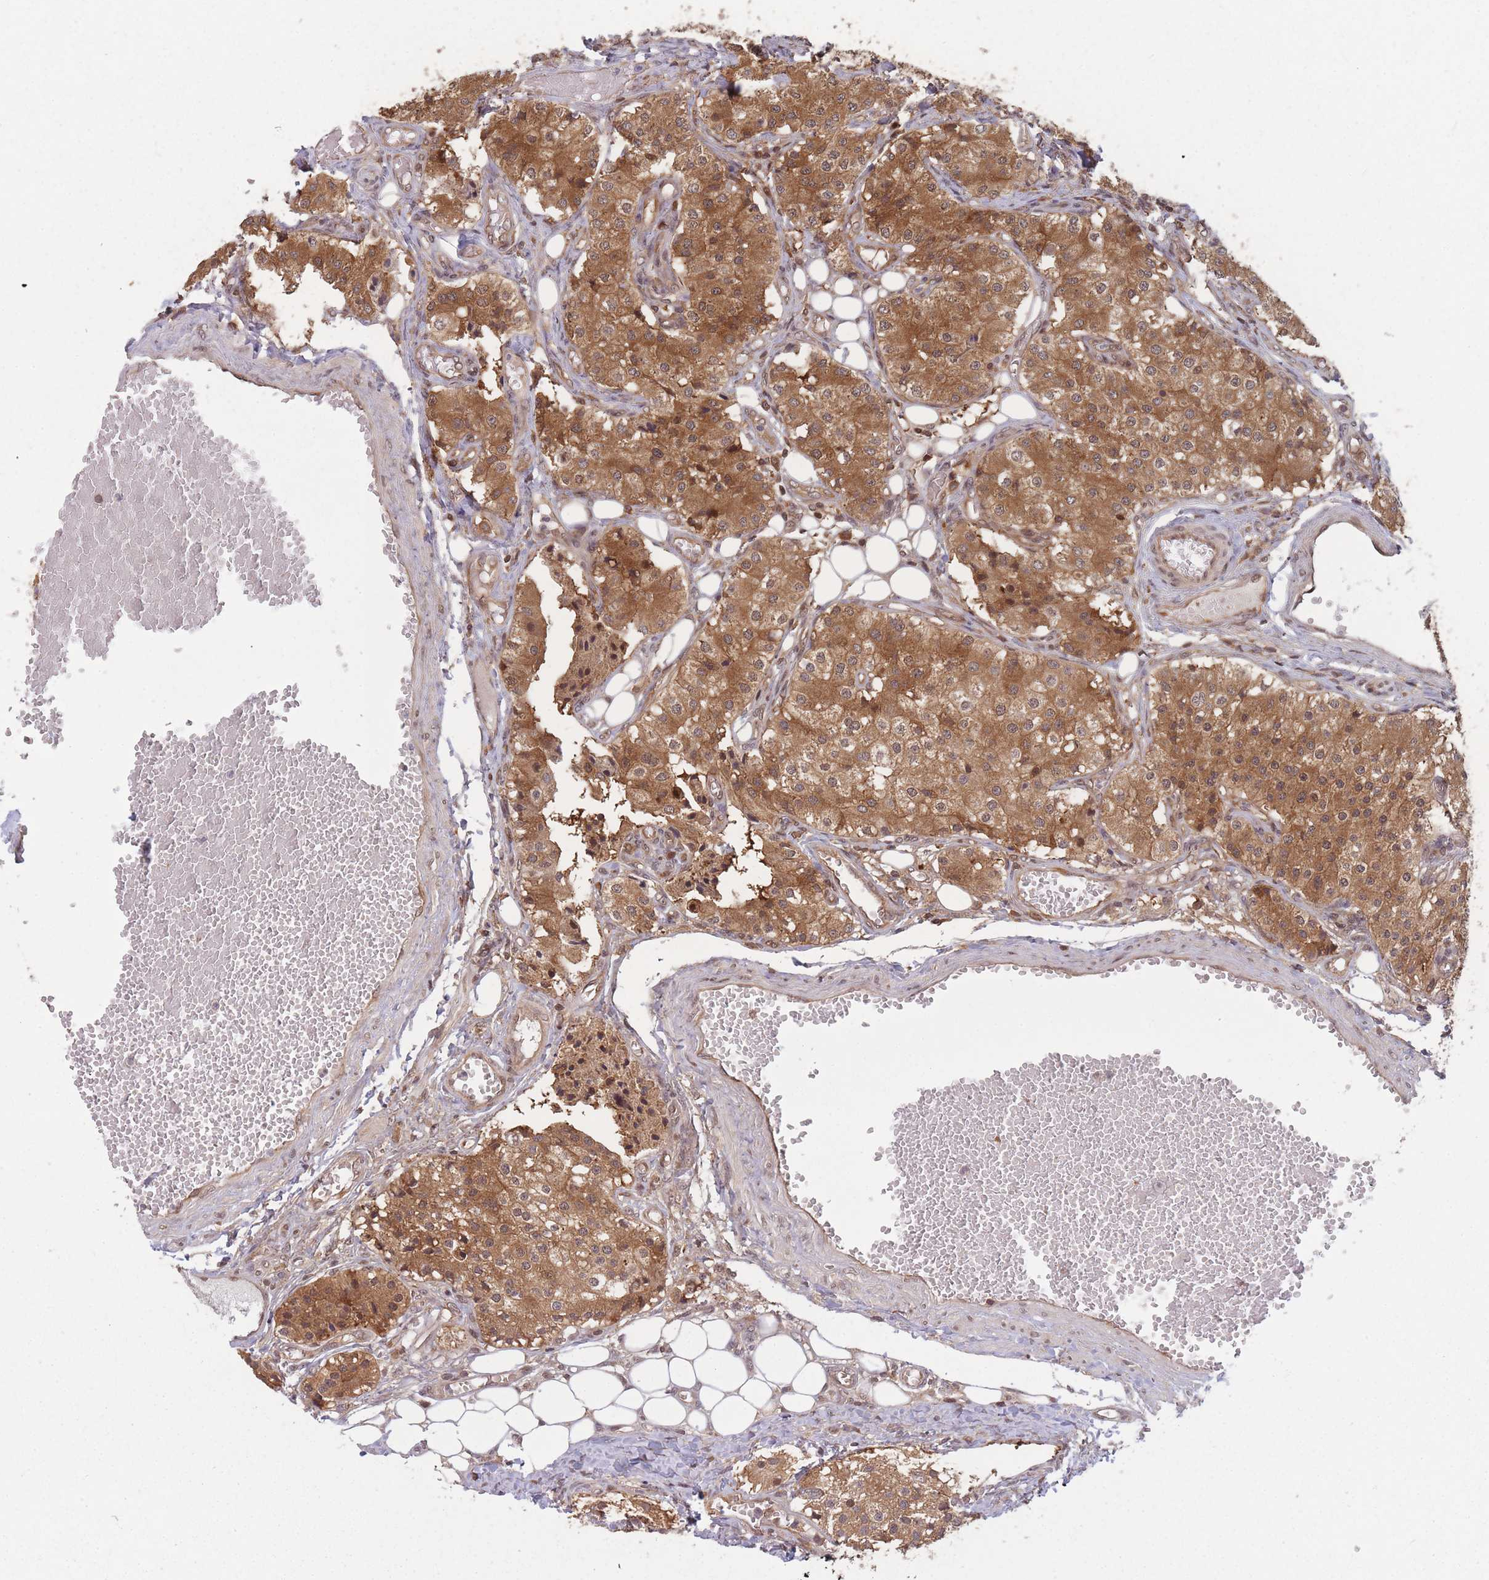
{"staining": {"intensity": "moderate", "quantity": ">75%", "location": "cytoplasmic/membranous"}, "tissue": "carcinoid", "cell_type": "Tumor cells", "image_type": "cancer", "snomed": [{"axis": "morphology", "description": "Carcinoid, malignant, NOS"}, {"axis": "topography", "description": "Colon"}], "caption": "Carcinoid stained with a protein marker shows moderate staining in tumor cells.", "gene": "PPP6R3", "patient": {"sex": "female", "age": 52}}